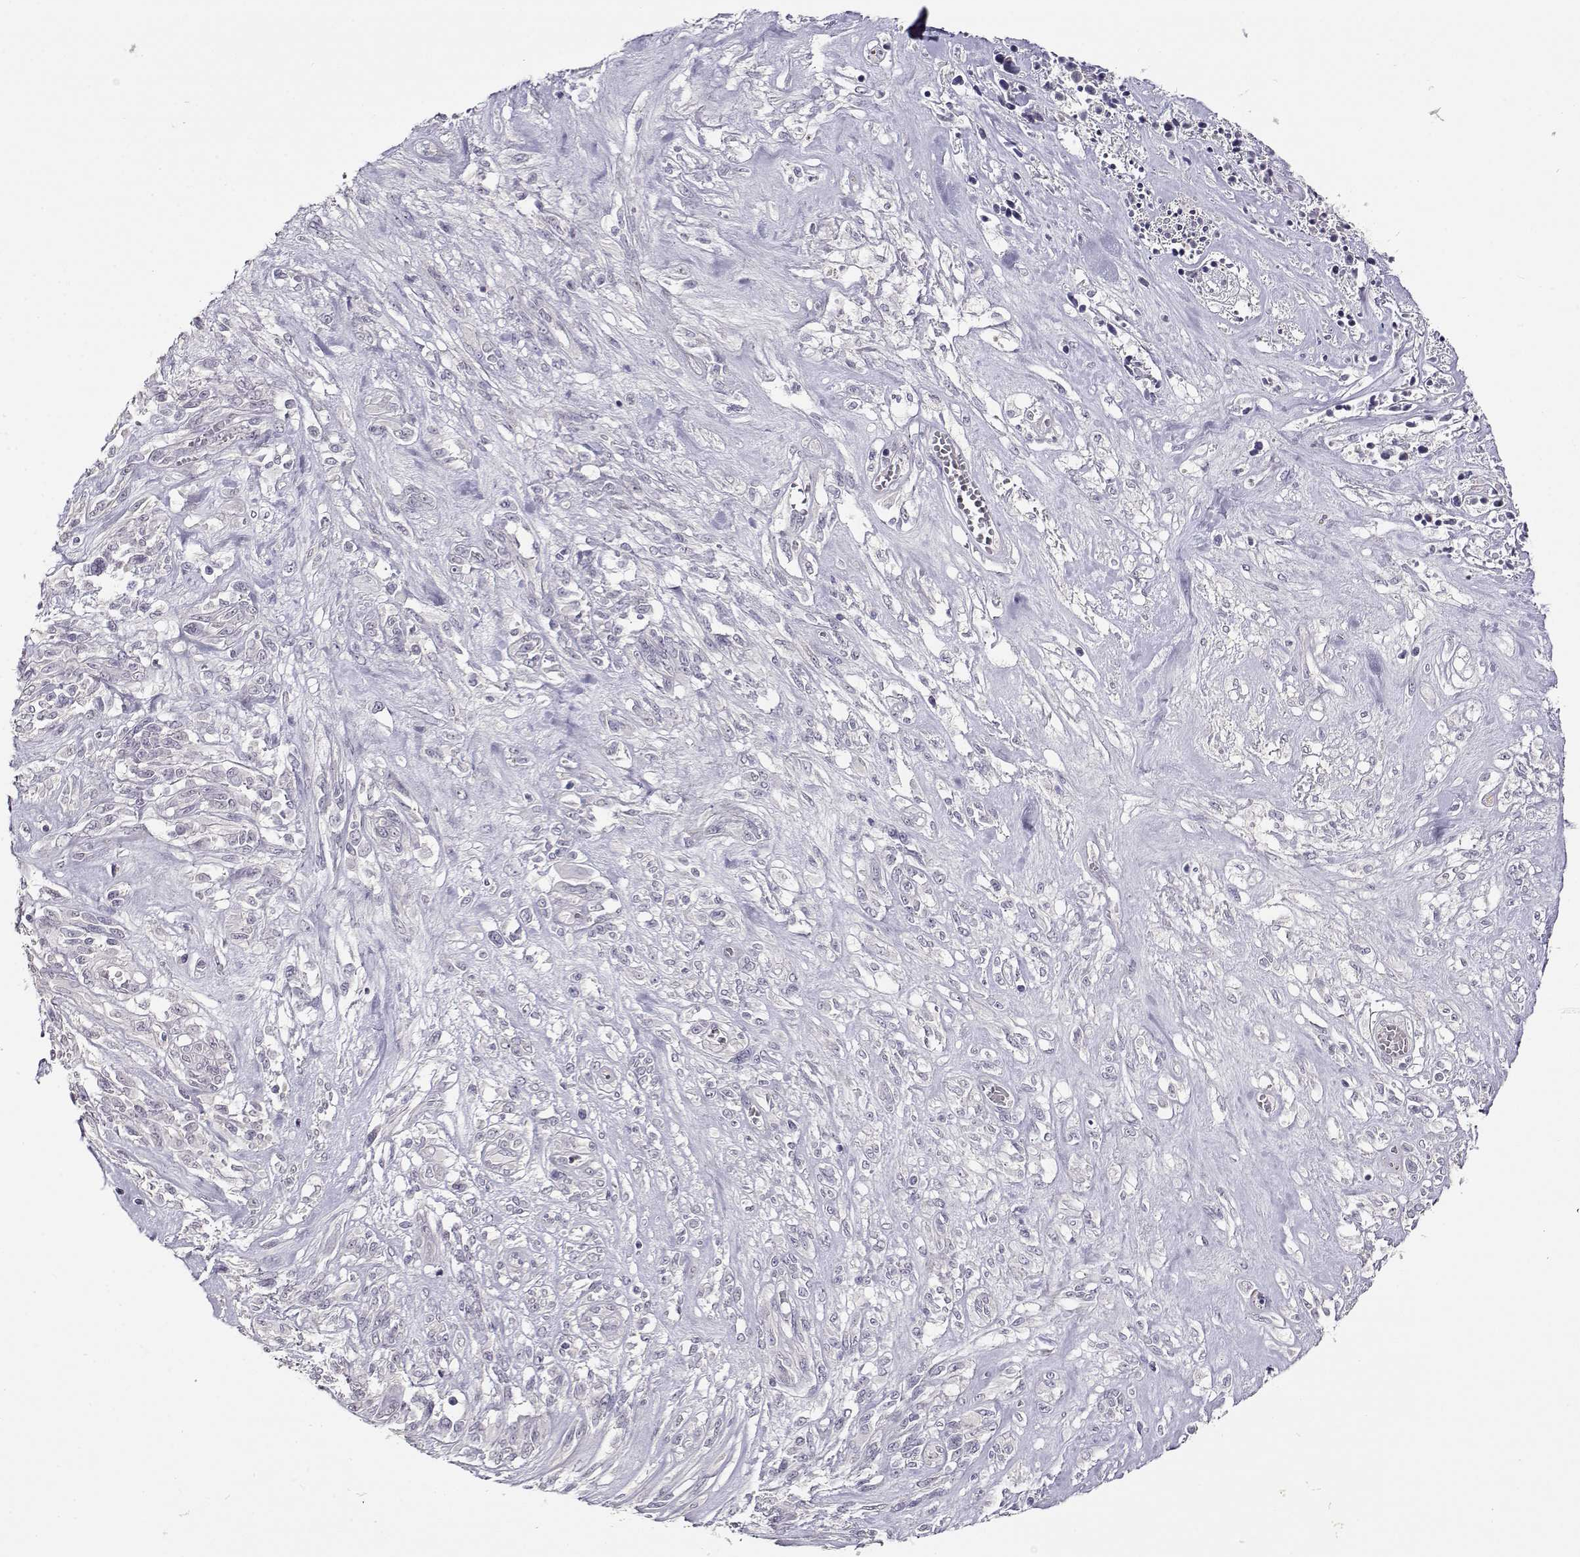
{"staining": {"intensity": "negative", "quantity": "none", "location": "none"}, "tissue": "melanoma", "cell_type": "Tumor cells", "image_type": "cancer", "snomed": [{"axis": "morphology", "description": "Malignant melanoma, NOS"}, {"axis": "topography", "description": "Skin"}], "caption": "Image shows no protein expression in tumor cells of malignant melanoma tissue.", "gene": "RHOXF2", "patient": {"sex": "female", "age": 91}}